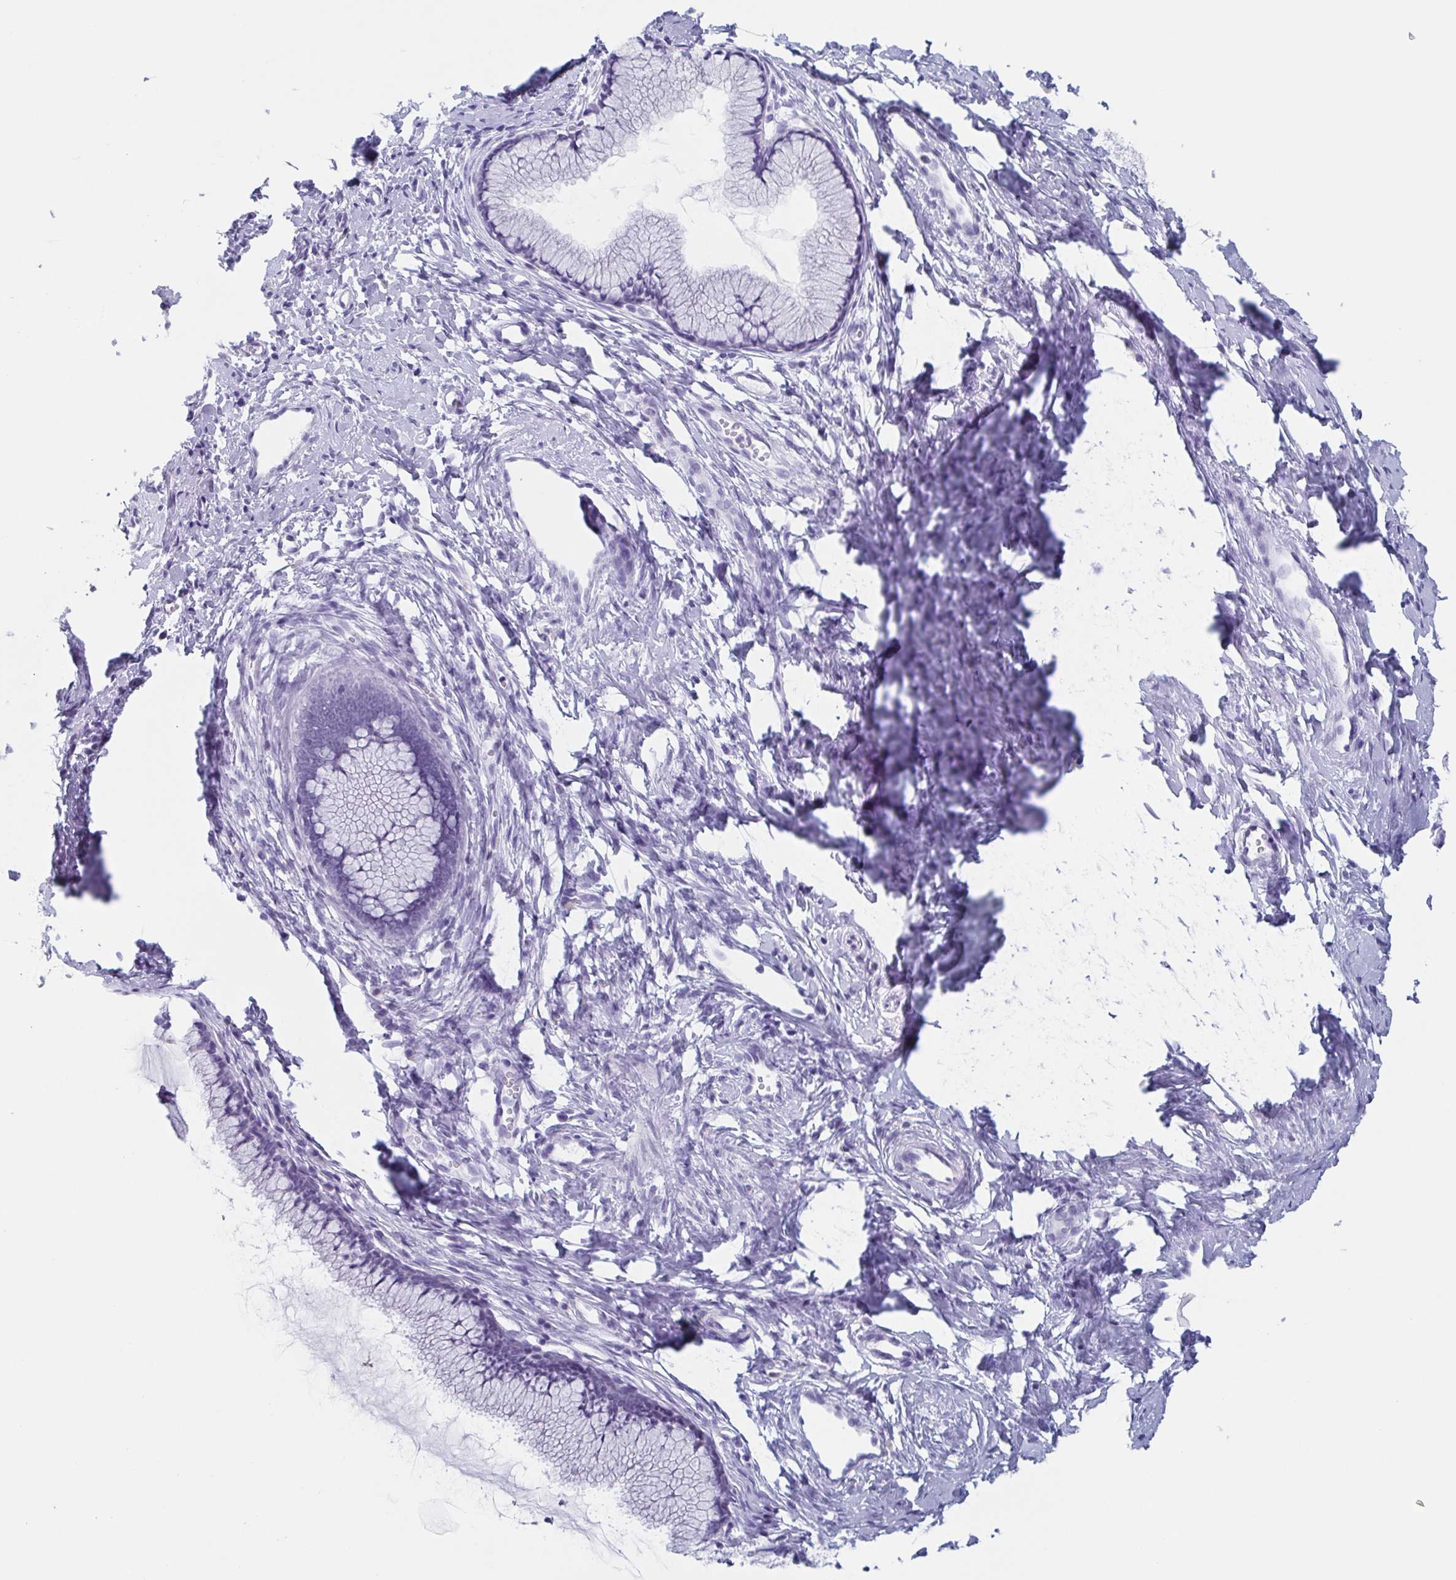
{"staining": {"intensity": "negative", "quantity": "none", "location": "none"}, "tissue": "cervix", "cell_type": "Glandular cells", "image_type": "normal", "snomed": [{"axis": "morphology", "description": "Normal tissue, NOS"}, {"axis": "topography", "description": "Cervix"}], "caption": "Immunohistochemical staining of benign cervix shows no significant expression in glandular cells. The staining was performed using DAB to visualize the protein expression in brown, while the nuclei were stained in blue with hematoxylin (Magnification: 20x).", "gene": "LYRM2", "patient": {"sex": "female", "age": 40}}